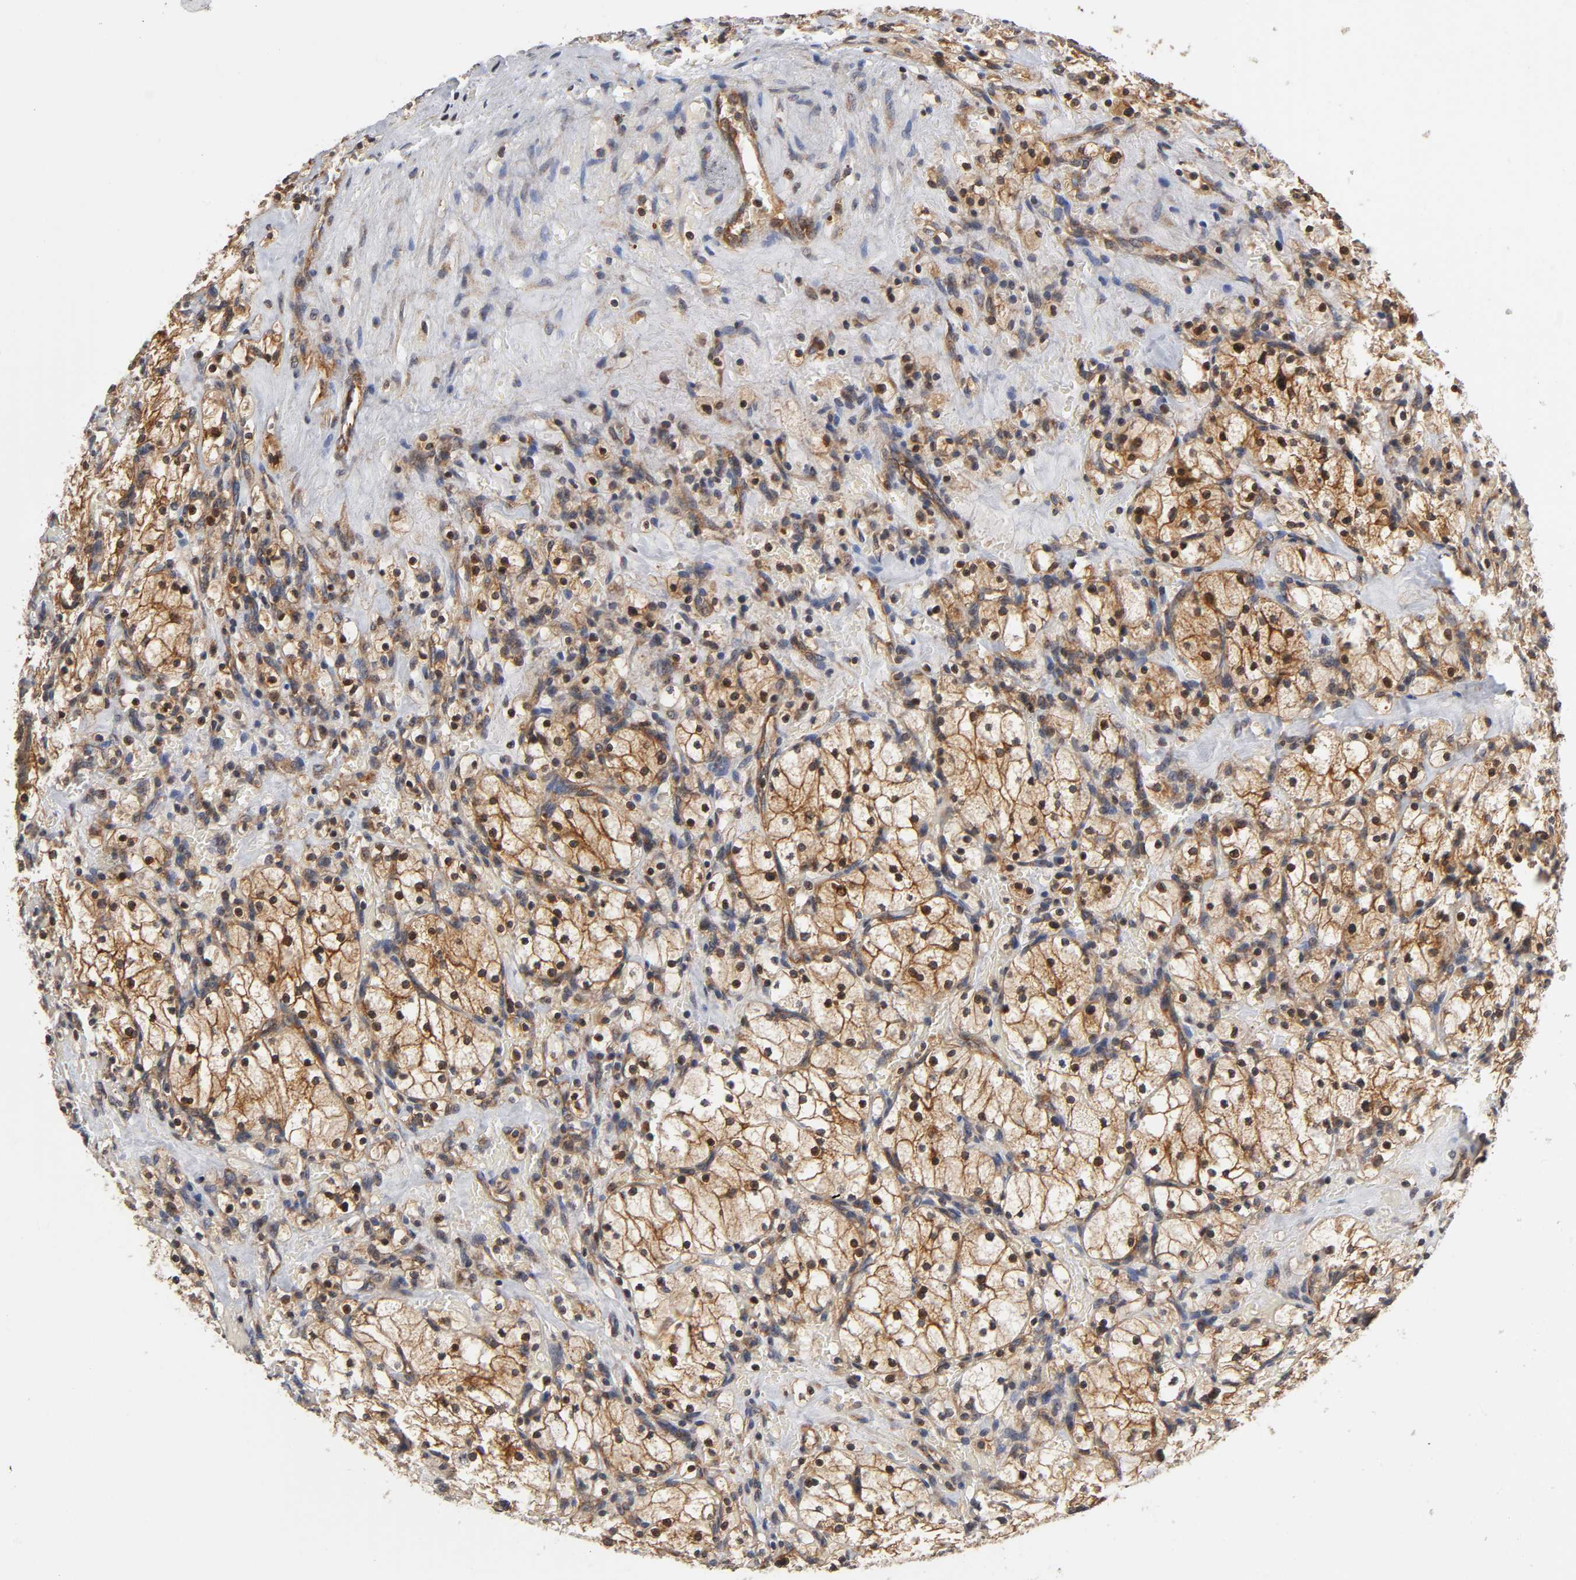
{"staining": {"intensity": "moderate", "quantity": ">75%", "location": "cytoplasmic/membranous,nuclear"}, "tissue": "renal cancer", "cell_type": "Tumor cells", "image_type": "cancer", "snomed": [{"axis": "morphology", "description": "Adenocarcinoma, NOS"}, {"axis": "topography", "description": "Kidney"}], "caption": "A medium amount of moderate cytoplasmic/membranous and nuclear expression is seen in approximately >75% of tumor cells in renal cancer (adenocarcinoma) tissue.", "gene": "PAFAH1B1", "patient": {"sex": "female", "age": 83}}